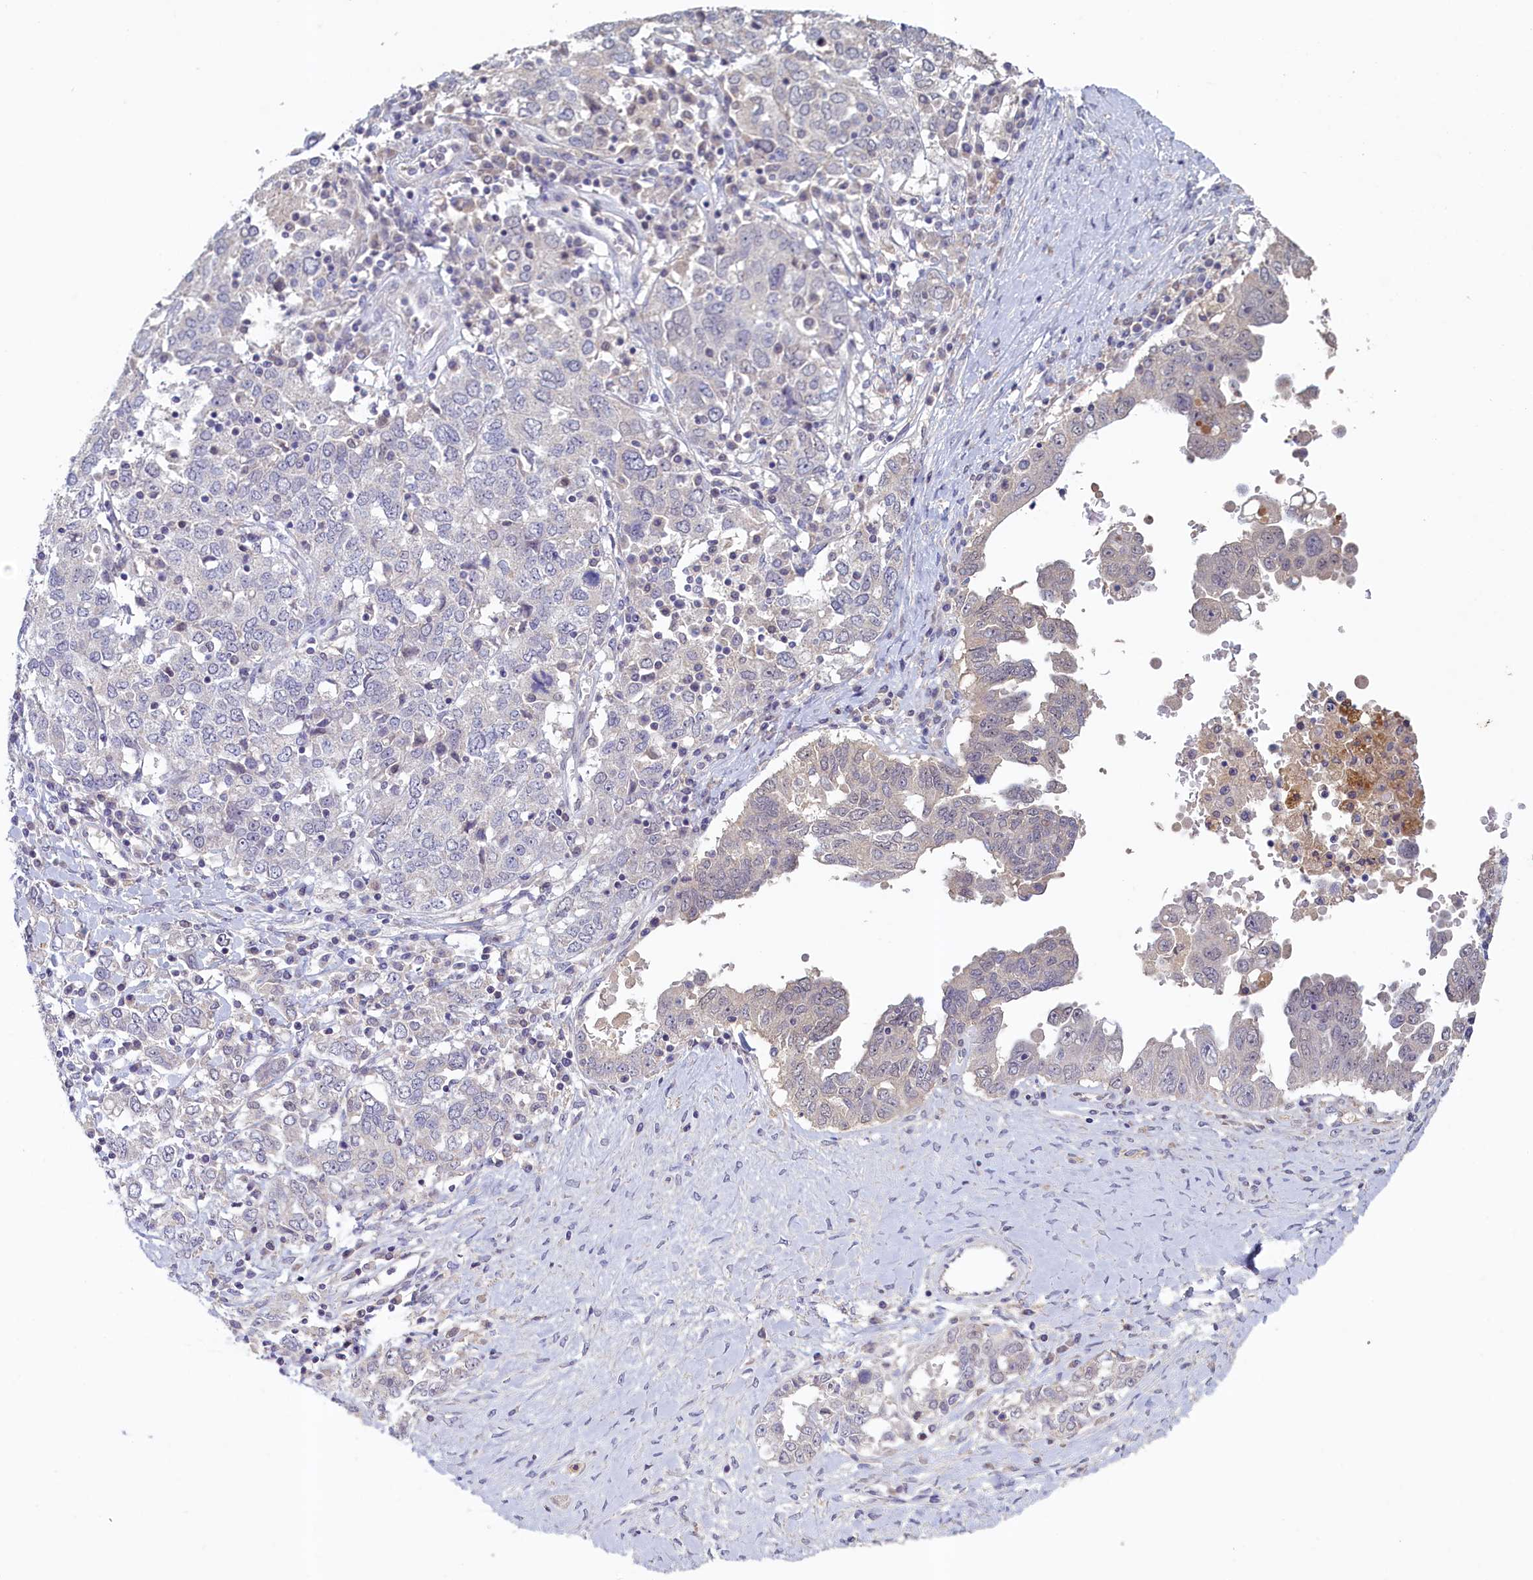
{"staining": {"intensity": "negative", "quantity": "none", "location": "none"}, "tissue": "ovarian cancer", "cell_type": "Tumor cells", "image_type": "cancer", "snomed": [{"axis": "morphology", "description": "Carcinoma, endometroid"}, {"axis": "topography", "description": "Ovary"}], "caption": "The photomicrograph displays no staining of tumor cells in endometroid carcinoma (ovarian).", "gene": "ATF7IP2", "patient": {"sex": "female", "age": 62}}